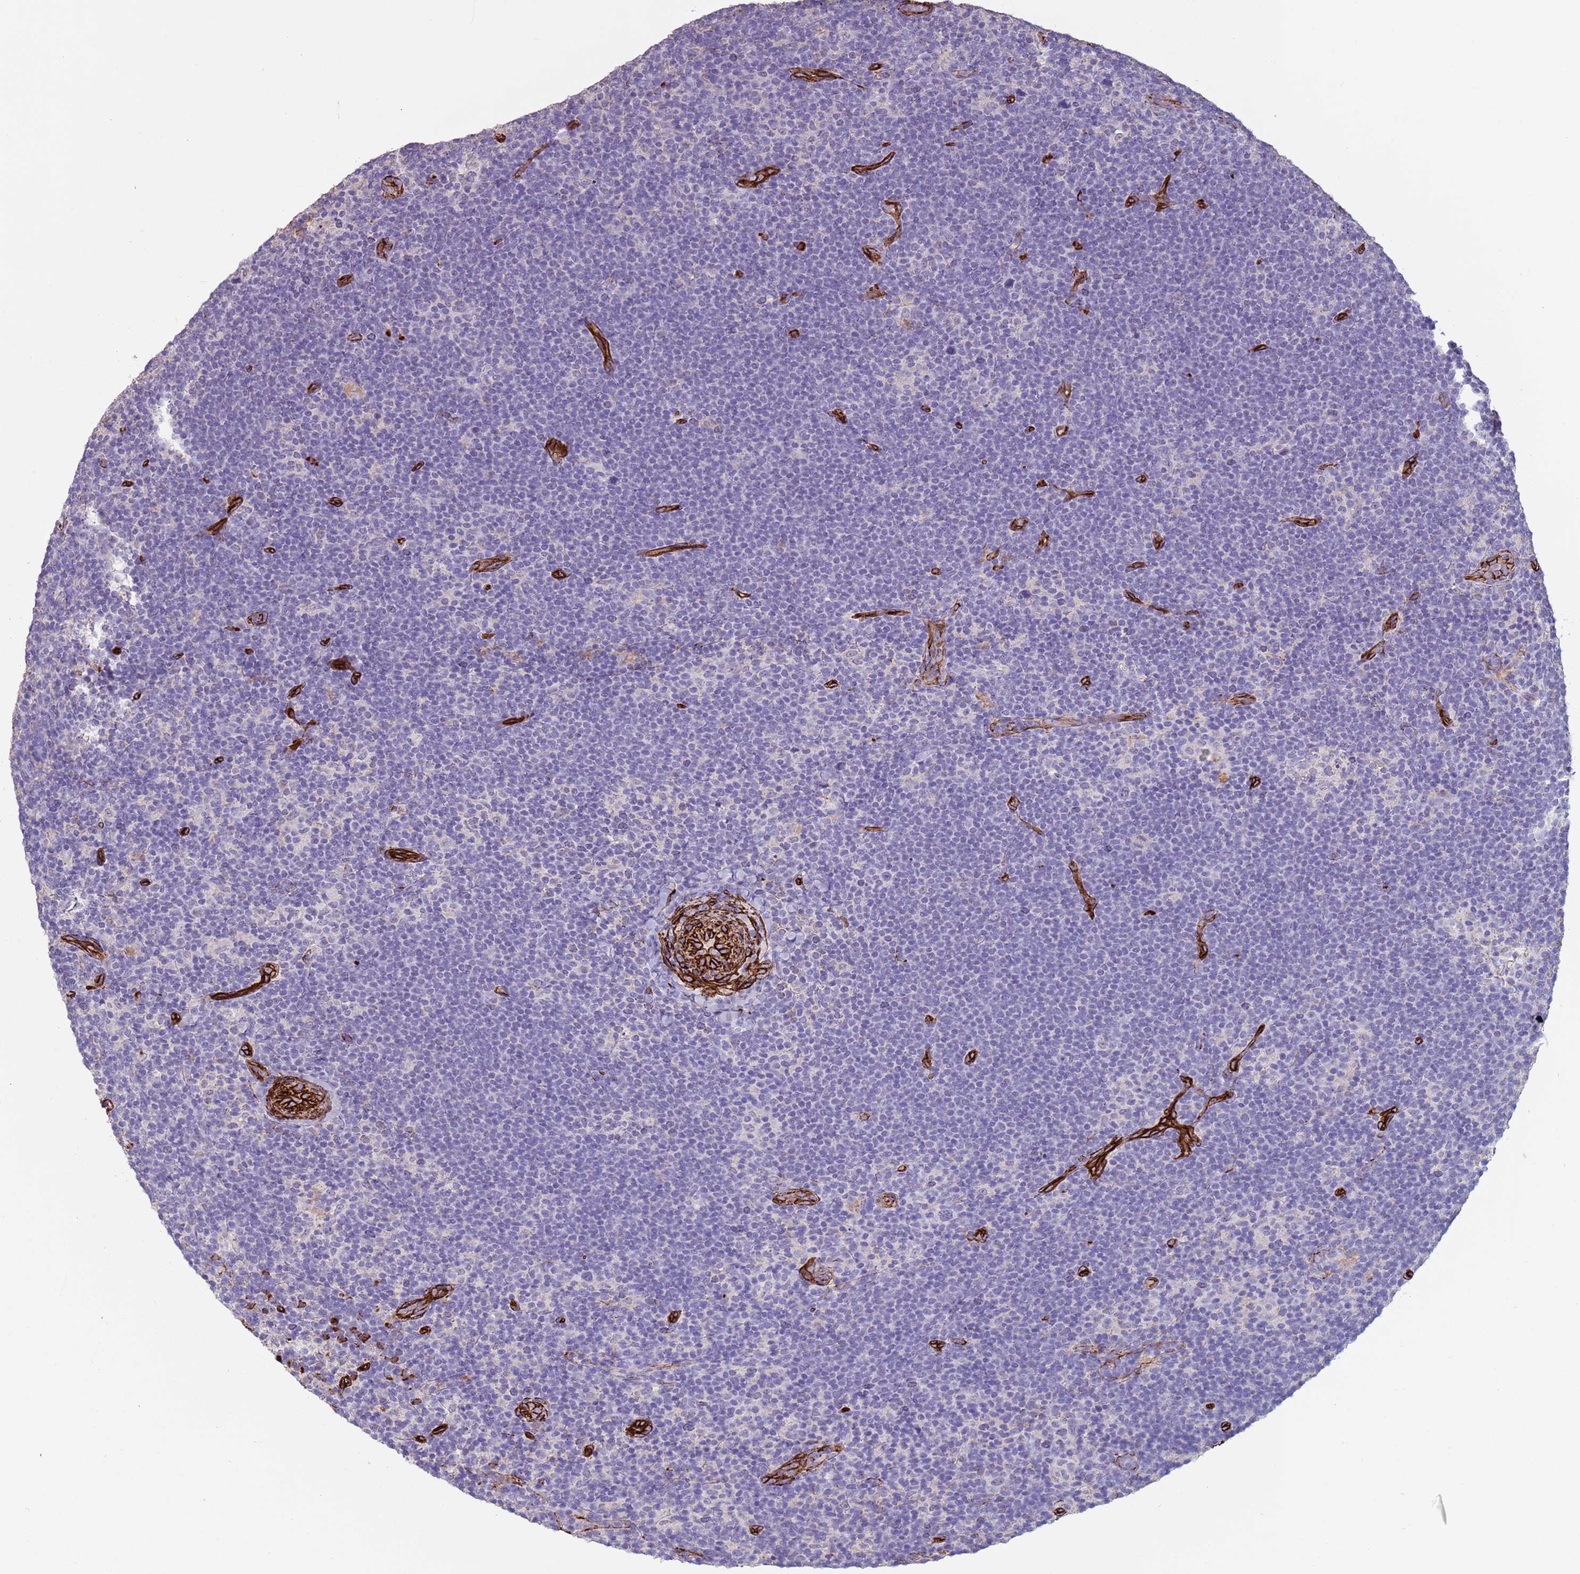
{"staining": {"intensity": "negative", "quantity": "none", "location": "none"}, "tissue": "lymphoma", "cell_type": "Tumor cells", "image_type": "cancer", "snomed": [{"axis": "morphology", "description": "Hodgkin's disease, NOS"}, {"axis": "topography", "description": "Lymph node"}], "caption": "High power microscopy photomicrograph of an immunohistochemistry histopathology image of Hodgkin's disease, revealing no significant staining in tumor cells.", "gene": "GASK1A", "patient": {"sex": "female", "age": 57}}